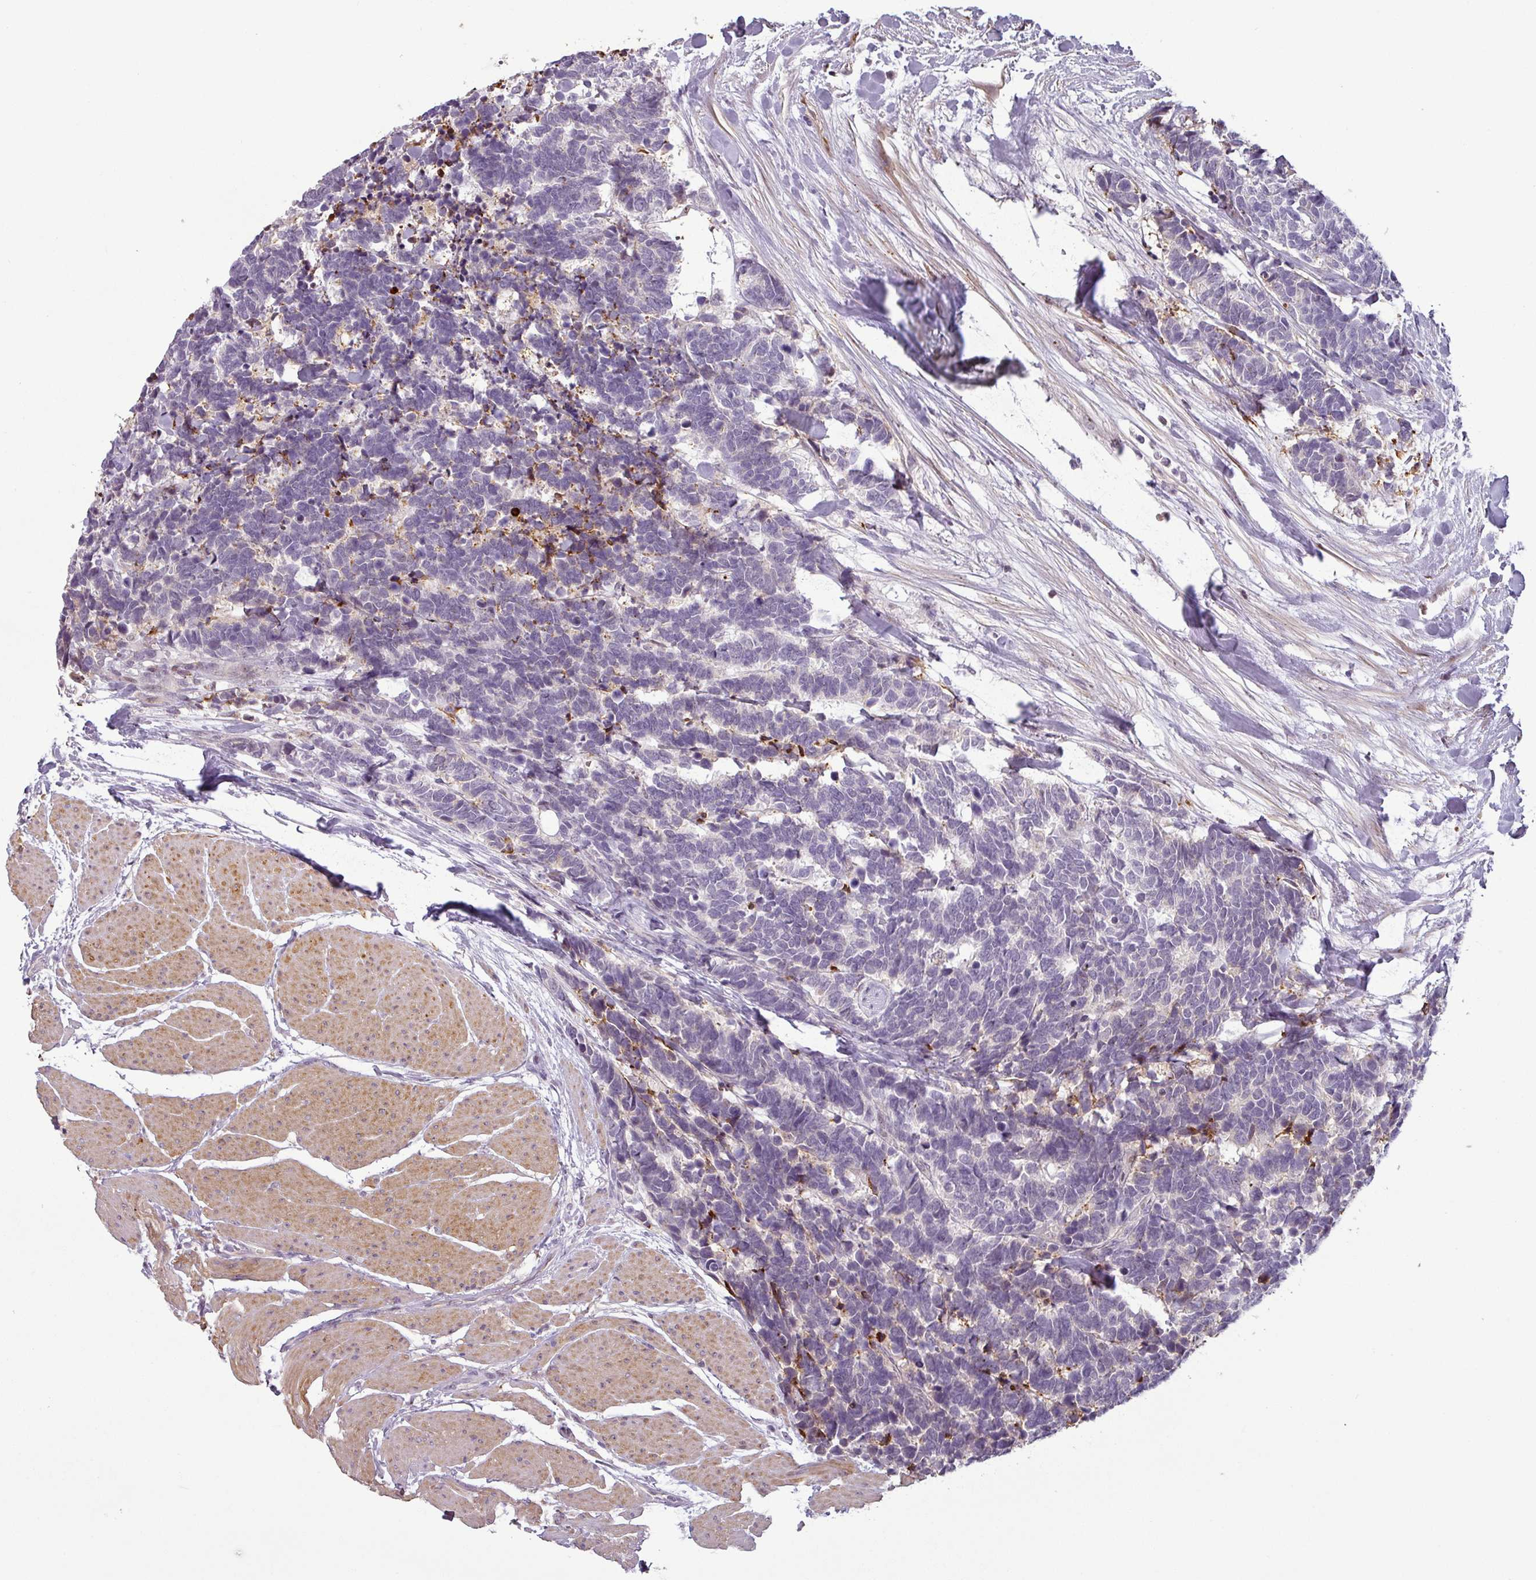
{"staining": {"intensity": "negative", "quantity": "none", "location": "none"}, "tissue": "carcinoid", "cell_type": "Tumor cells", "image_type": "cancer", "snomed": [{"axis": "morphology", "description": "Carcinoma, NOS"}, {"axis": "morphology", "description": "Carcinoid, malignant, NOS"}, {"axis": "topography", "description": "Urinary bladder"}], "caption": "An immunohistochemistry image of carcinoid is shown. There is no staining in tumor cells of carcinoid. The staining is performed using DAB brown chromogen with nuclei counter-stained in using hematoxylin.", "gene": "APOC1", "patient": {"sex": "male", "age": 57}}